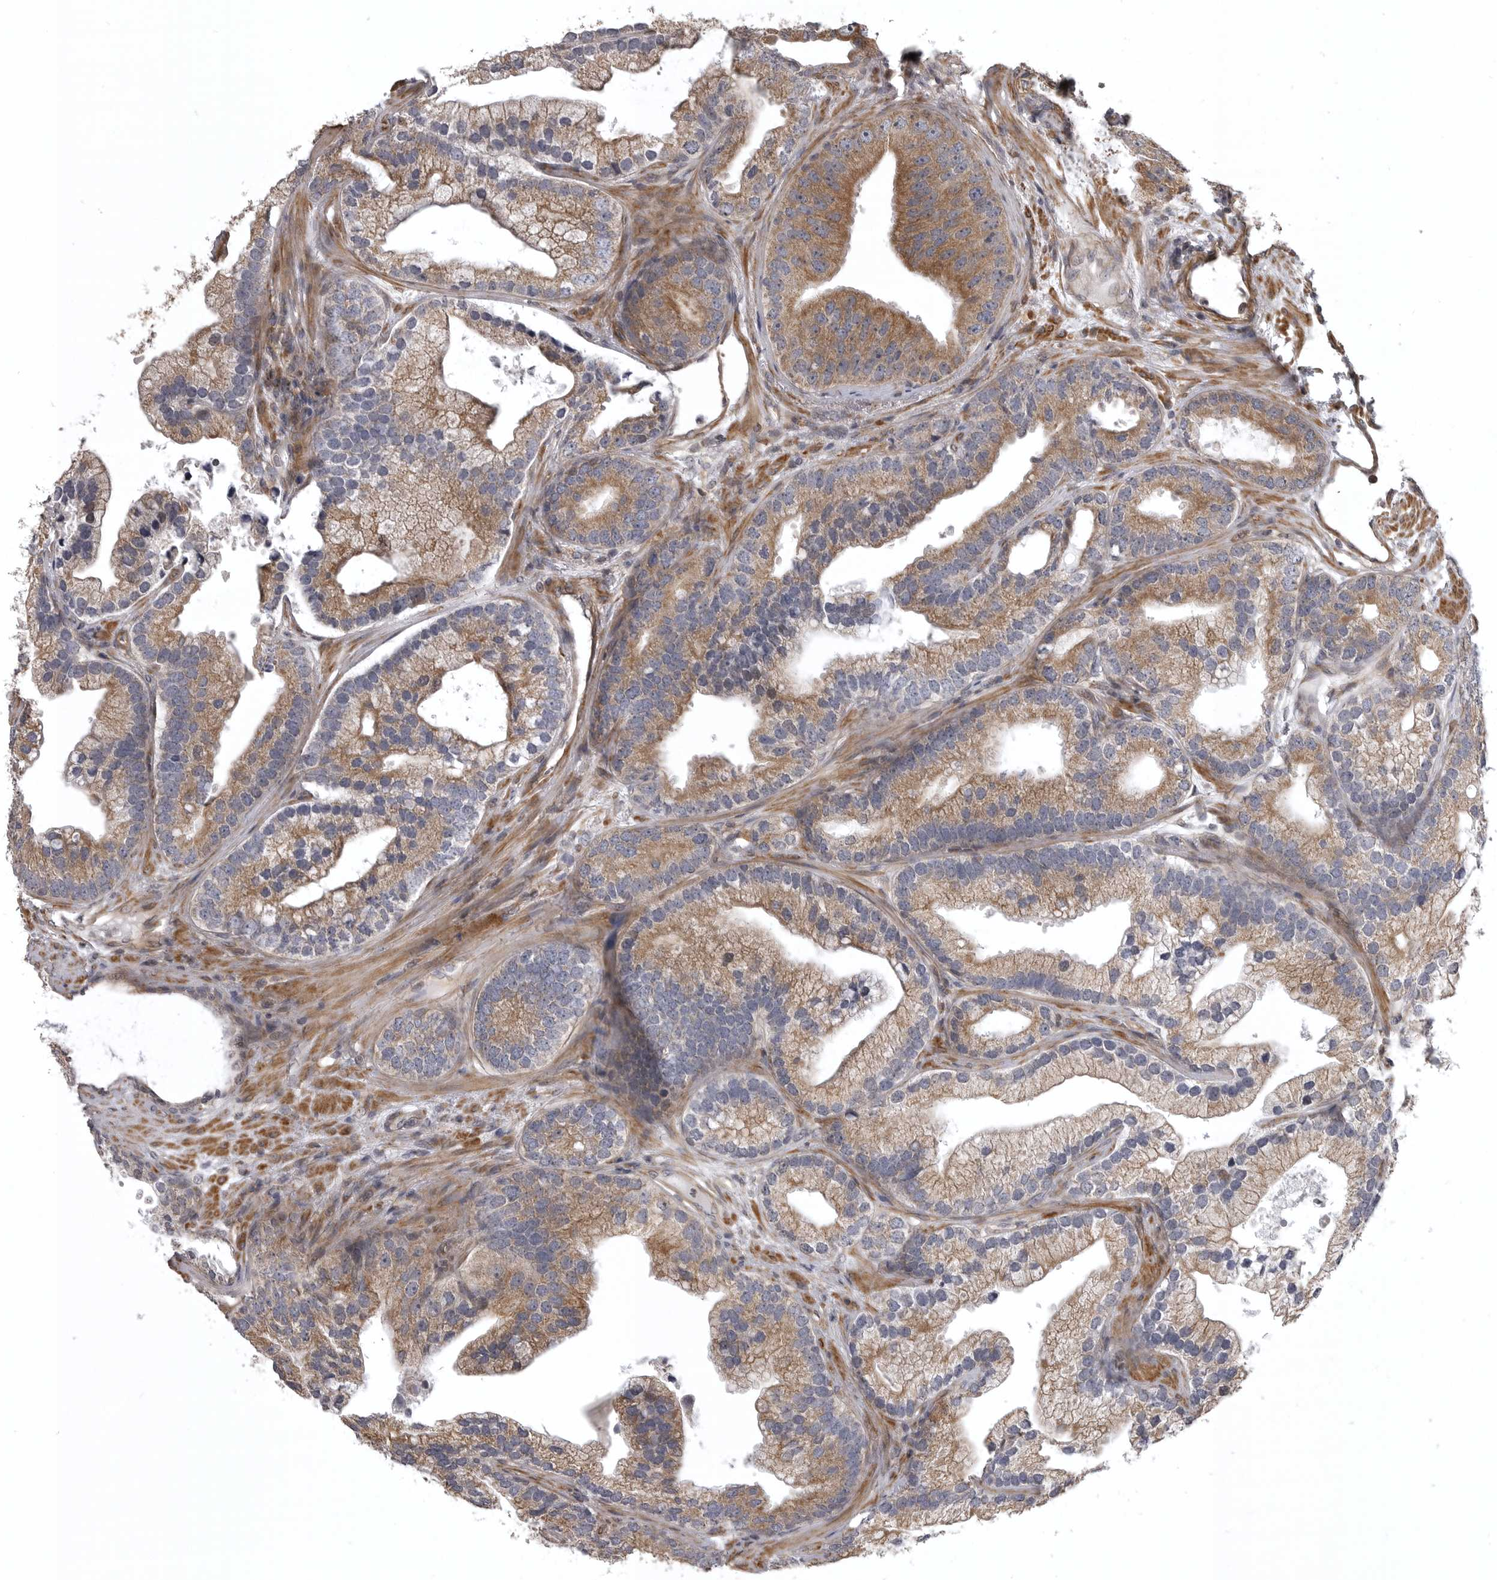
{"staining": {"intensity": "moderate", "quantity": ">75%", "location": "cytoplasmic/membranous"}, "tissue": "prostate cancer", "cell_type": "Tumor cells", "image_type": "cancer", "snomed": [{"axis": "morphology", "description": "Adenocarcinoma, High grade"}, {"axis": "topography", "description": "Prostate"}], "caption": "Tumor cells demonstrate medium levels of moderate cytoplasmic/membranous expression in about >75% of cells in adenocarcinoma (high-grade) (prostate). Using DAB (brown) and hematoxylin (blue) stains, captured at high magnification using brightfield microscopy.", "gene": "ZNRF1", "patient": {"sex": "male", "age": 70}}